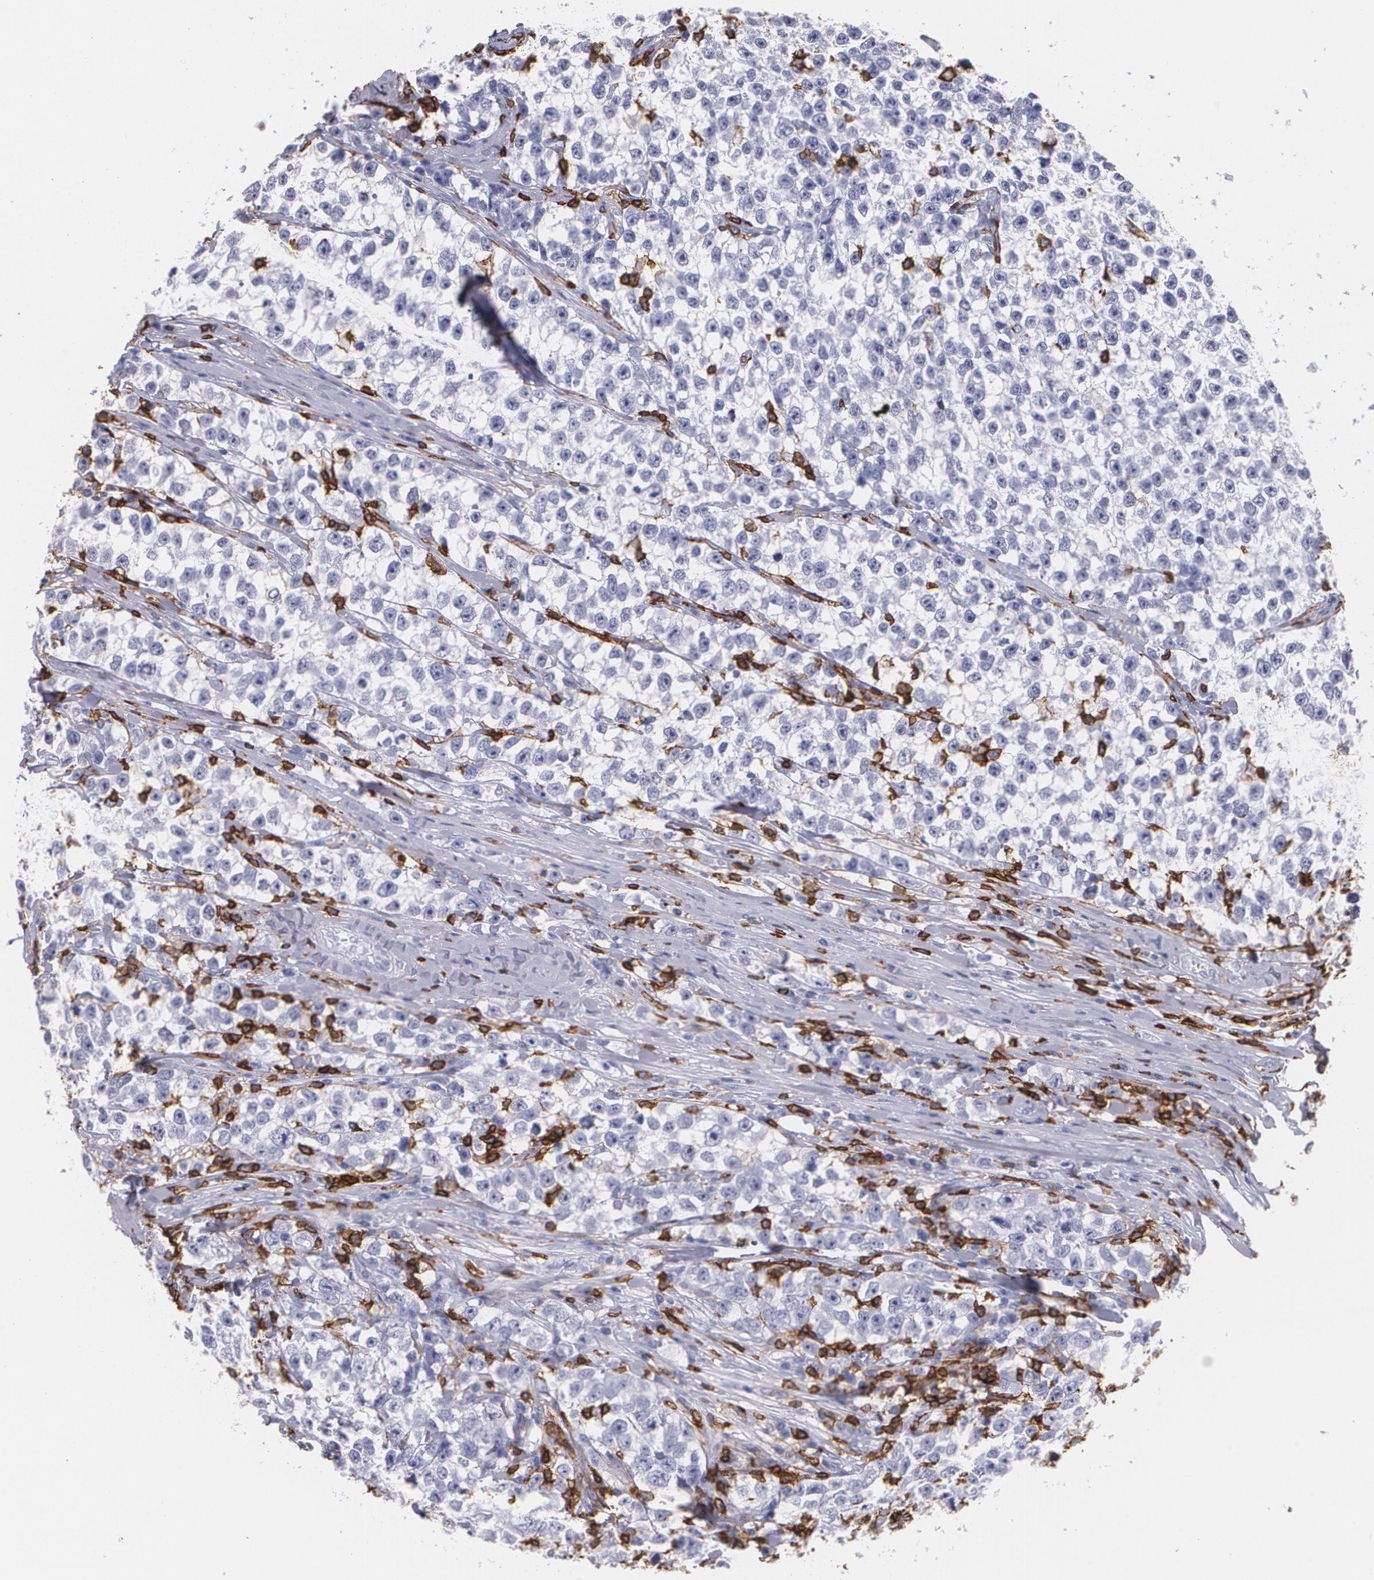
{"staining": {"intensity": "negative", "quantity": "none", "location": "none"}, "tissue": "testis cancer", "cell_type": "Tumor cells", "image_type": "cancer", "snomed": [{"axis": "morphology", "description": "Seminoma, NOS"}, {"axis": "morphology", "description": "Carcinoma, Embryonal, NOS"}, {"axis": "topography", "description": "Testis"}], "caption": "An image of human testis seminoma is negative for staining in tumor cells.", "gene": "PTPRC", "patient": {"sex": "male", "age": 30}}